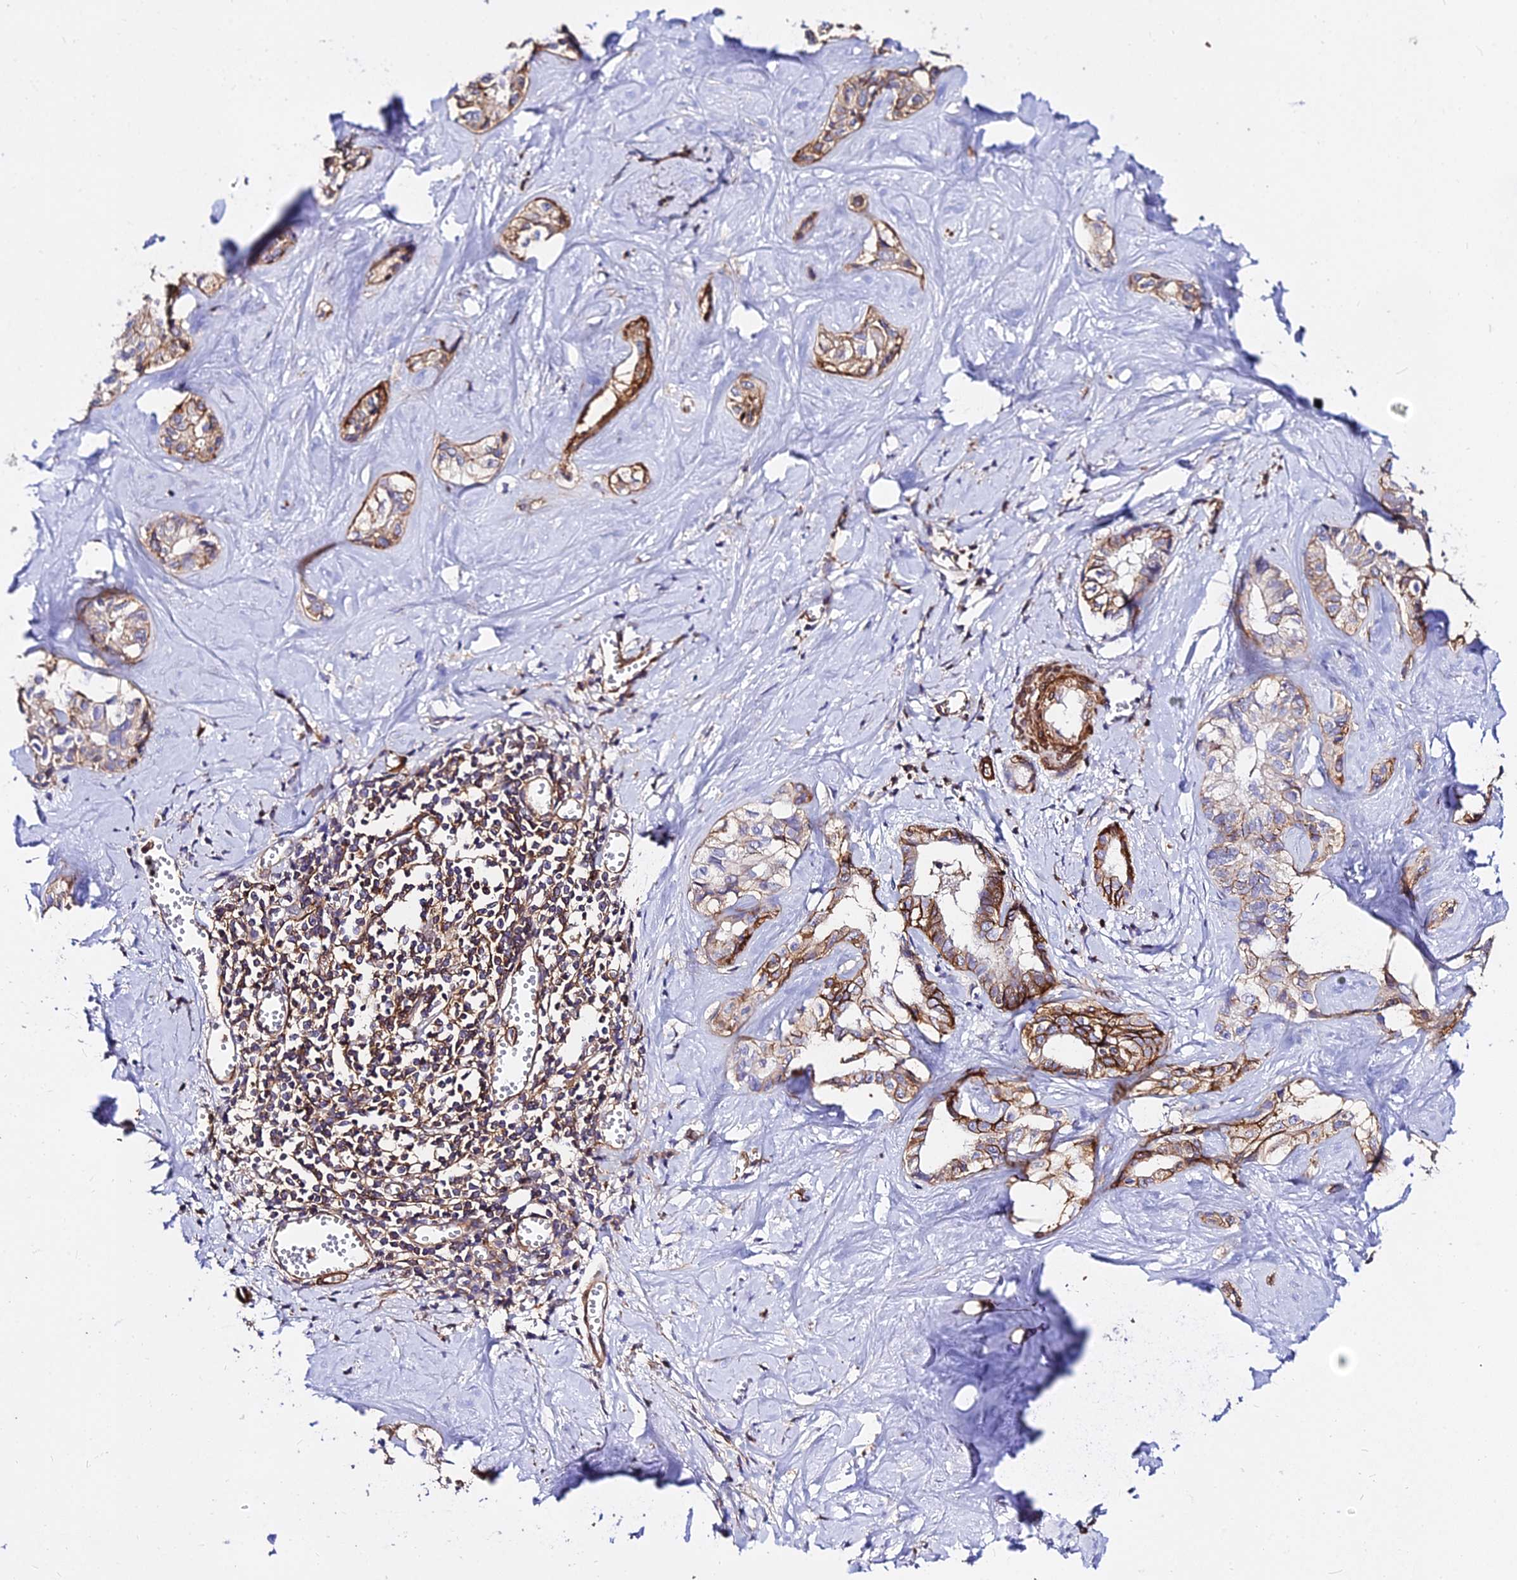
{"staining": {"intensity": "strong", "quantity": ">75%", "location": "cytoplasmic/membranous"}, "tissue": "liver cancer", "cell_type": "Tumor cells", "image_type": "cancer", "snomed": [{"axis": "morphology", "description": "Cholangiocarcinoma"}, {"axis": "topography", "description": "Liver"}], "caption": "Immunohistochemistry (IHC) micrograph of neoplastic tissue: liver cancer stained using immunohistochemistry displays high levels of strong protein expression localized specifically in the cytoplasmic/membranous of tumor cells, appearing as a cytoplasmic/membranous brown color.", "gene": "CSRP1", "patient": {"sex": "female", "age": 77}}